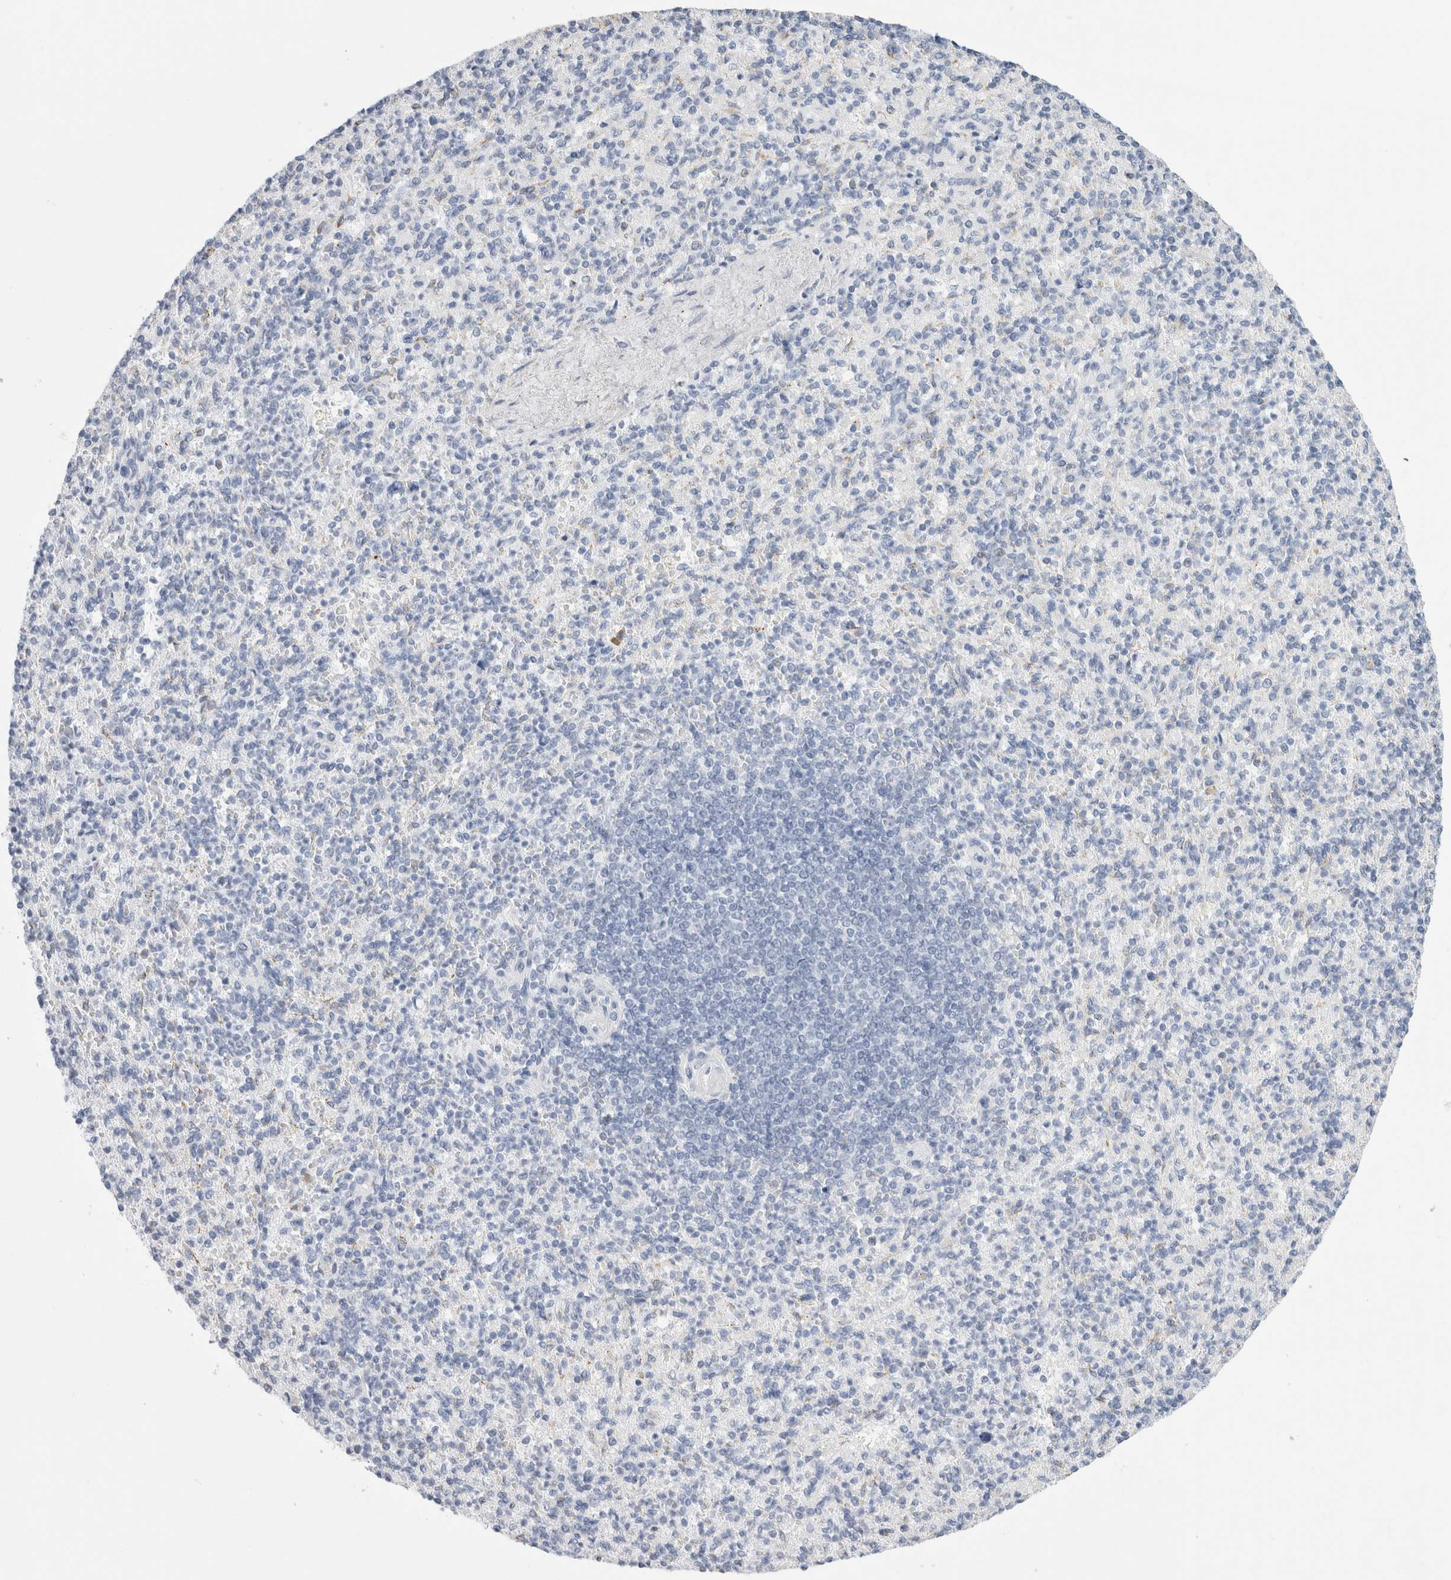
{"staining": {"intensity": "negative", "quantity": "none", "location": "none"}, "tissue": "spleen", "cell_type": "Cells in red pulp", "image_type": "normal", "snomed": [{"axis": "morphology", "description": "Normal tissue, NOS"}, {"axis": "topography", "description": "Spleen"}], "caption": "Immunohistochemical staining of normal human spleen displays no significant expression in cells in red pulp.", "gene": "MUC15", "patient": {"sex": "female", "age": 74}}